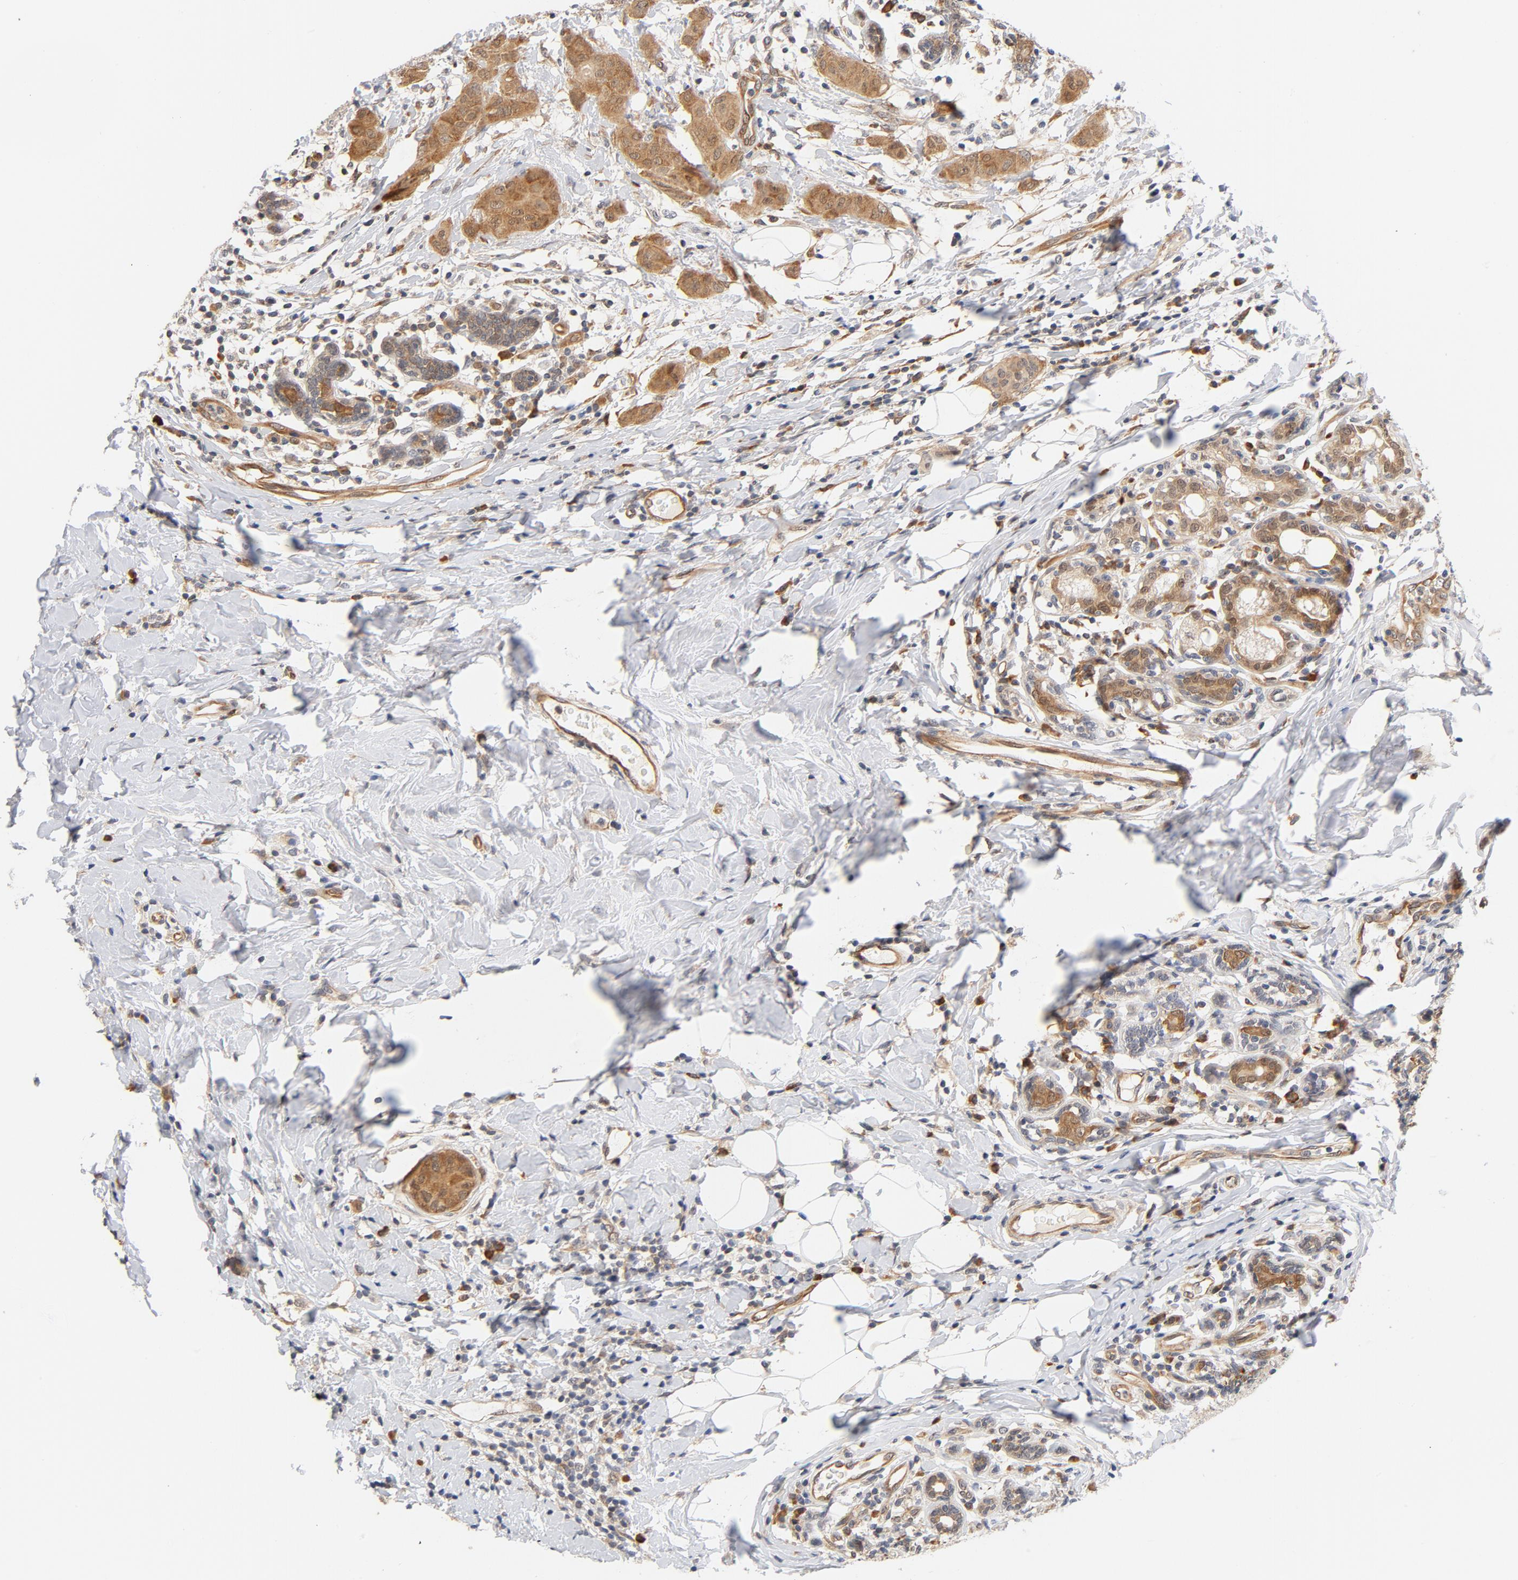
{"staining": {"intensity": "moderate", "quantity": ">75%", "location": "cytoplasmic/membranous"}, "tissue": "breast cancer", "cell_type": "Tumor cells", "image_type": "cancer", "snomed": [{"axis": "morphology", "description": "Duct carcinoma"}, {"axis": "topography", "description": "Breast"}], "caption": "DAB (3,3'-diaminobenzidine) immunohistochemical staining of human breast cancer (invasive ductal carcinoma) reveals moderate cytoplasmic/membranous protein expression in about >75% of tumor cells. (DAB (3,3'-diaminobenzidine) = brown stain, brightfield microscopy at high magnification).", "gene": "EIF4E", "patient": {"sex": "female", "age": 40}}